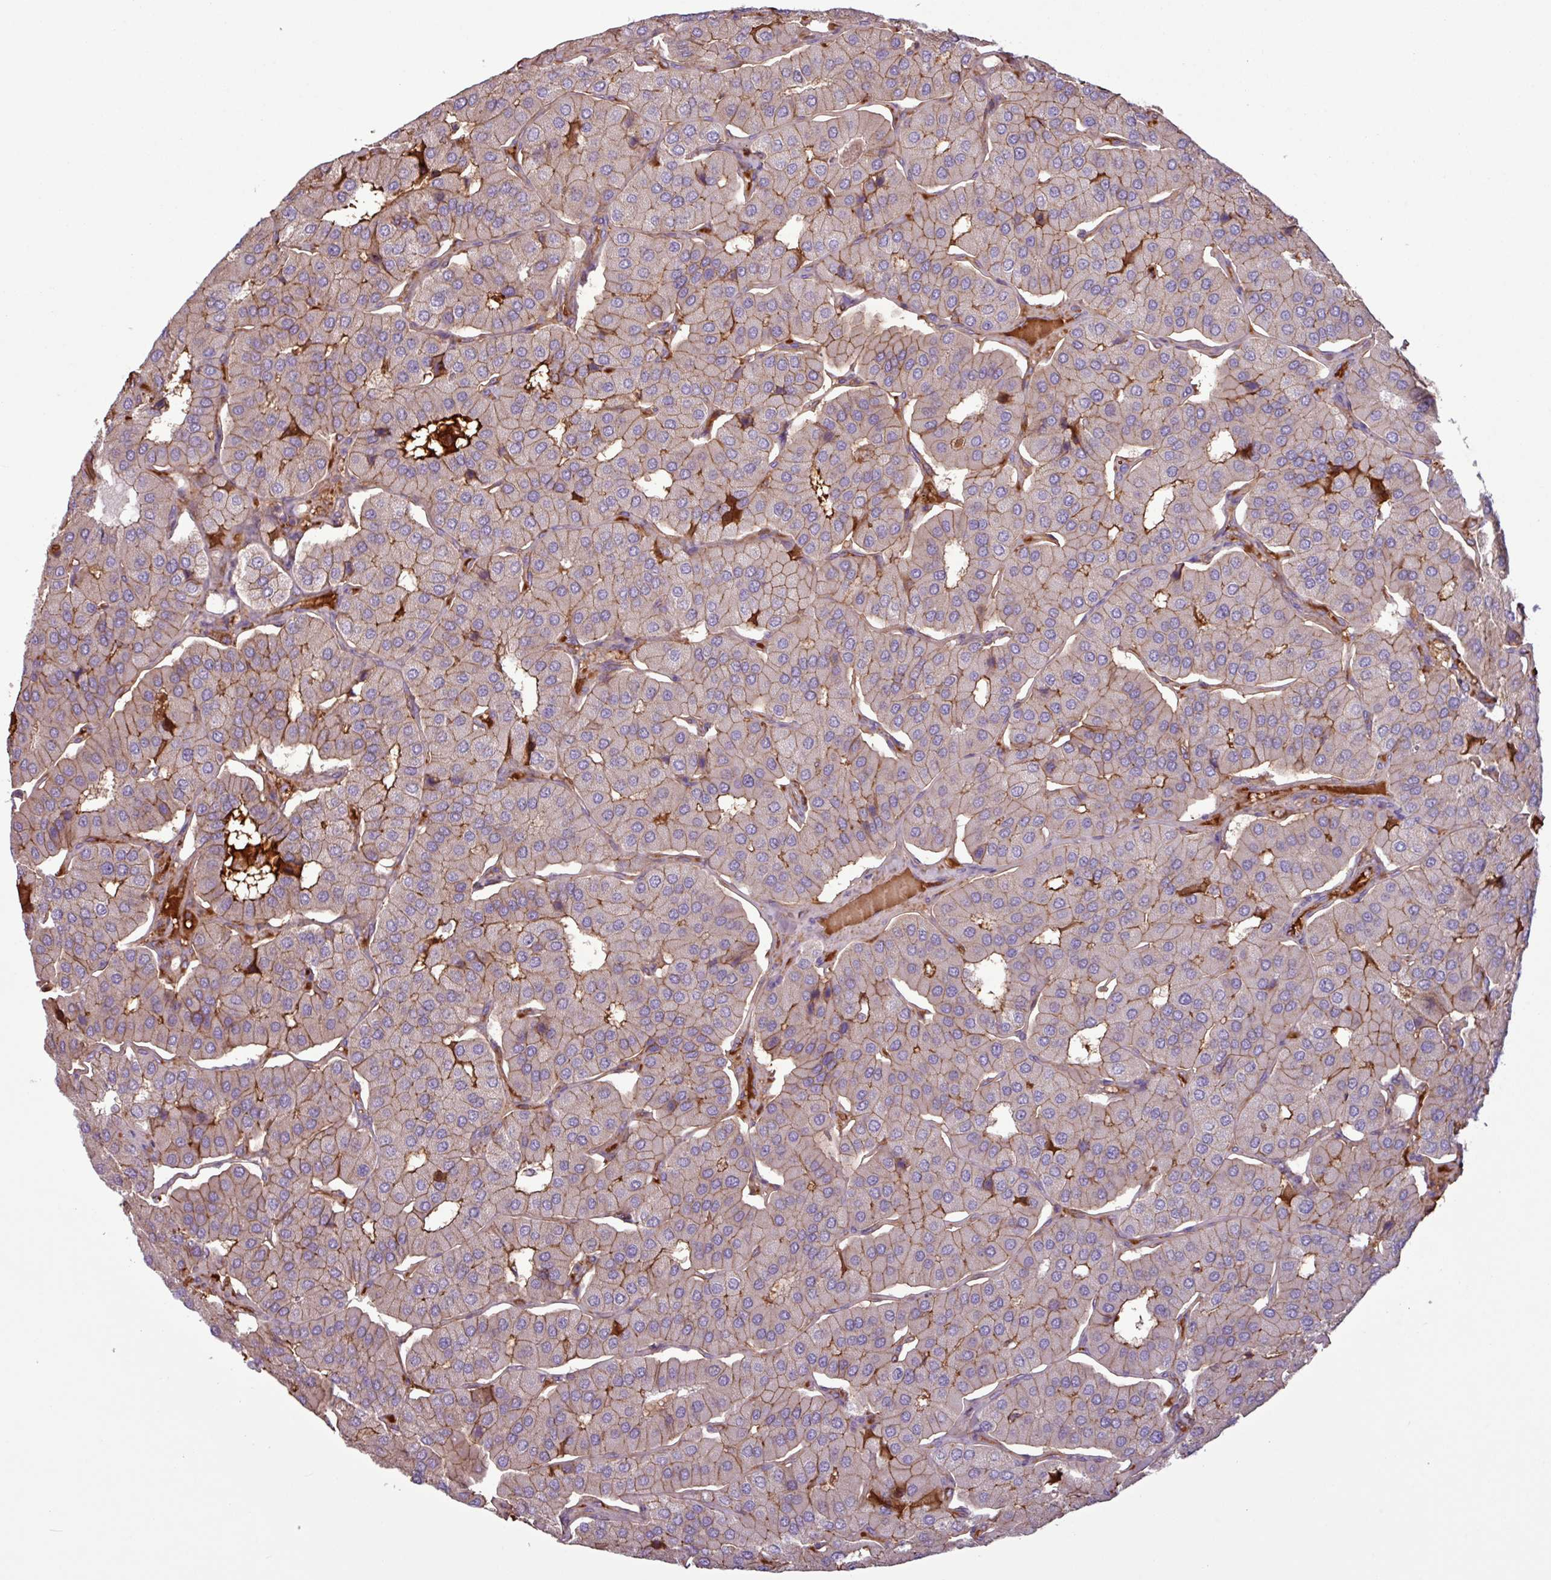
{"staining": {"intensity": "moderate", "quantity": ">75%", "location": "cytoplasmic/membranous"}, "tissue": "parathyroid gland", "cell_type": "Glandular cells", "image_type": "normal", "snomed": [{"axis": "morphology", "description": "Normal tissue, NOS"}, {"axis": "morphology", "description": "Adenoma, NOS"}, {"axis": "topography", "description": "Parathyroid gland"}], "caption": "A high-resolution image shows immunohistochemistry (IHC) staining of unremarkable parathyroid gland, which demonstrates moderate cytoplasmic/membranous staining in approximately >75% of glandular cells.", "gene": "C4A", "patient": {"sex": "female", "age": 86}}